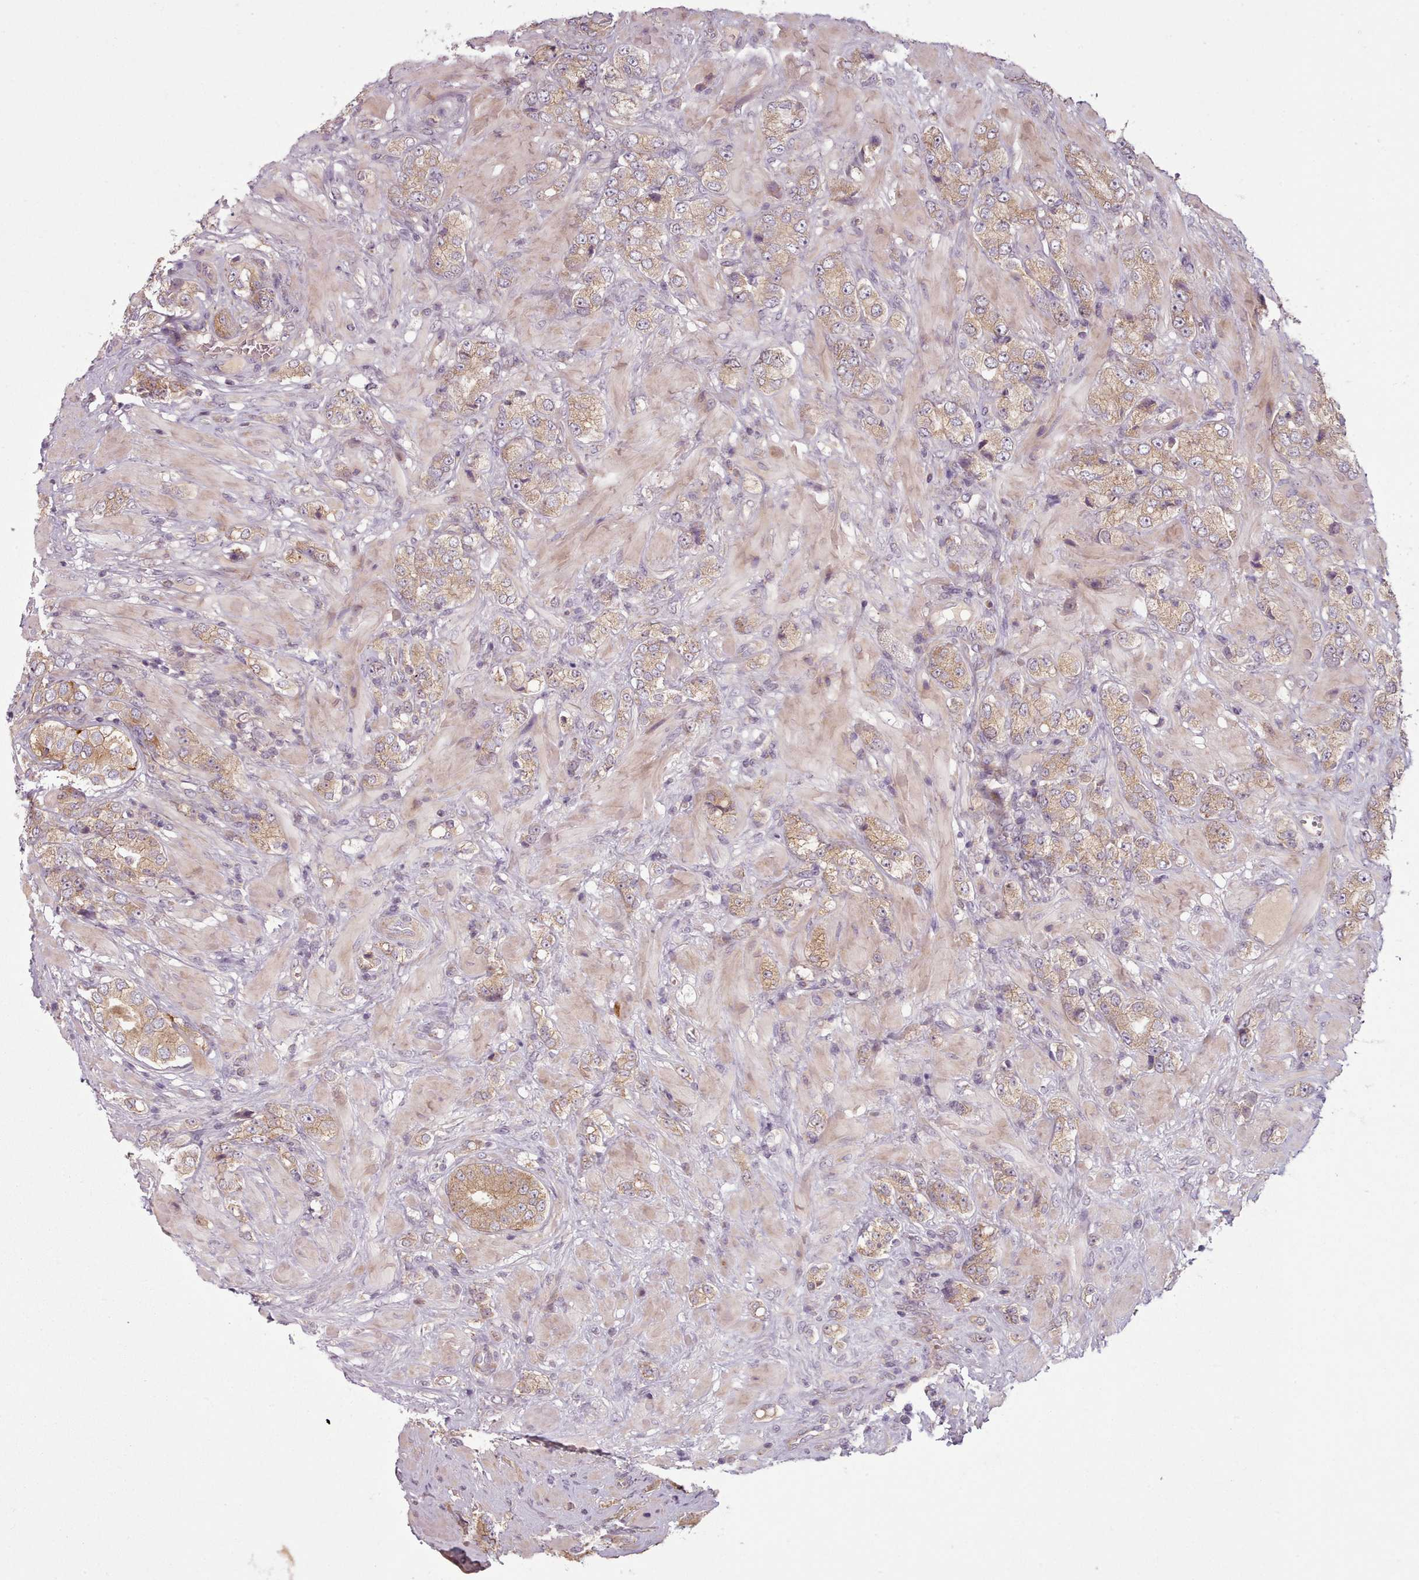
{"staining": {"intensity": "moderate", "quantity": ">75%", "location": "cytoplasmic/membranous"}, "tissue": "prostate cancer", "cell_type": "Tumor cells", "image_type": "cancer", "snomed": [{"axis": "morphology", "description": "Adenocarcinoma, High grade"}, {"axis": "topography", "description": "Prostate and seminal vesicle, NOS"}], "caption": "Protein staining of prostate high-grade adenocarcinoma tissue demonstrates moderate cytoplasmic/membranous expression in approximately >75% of tumor cells.", "gene": "NT5DC2", "patient": {"sex": "male", "age": 64}}